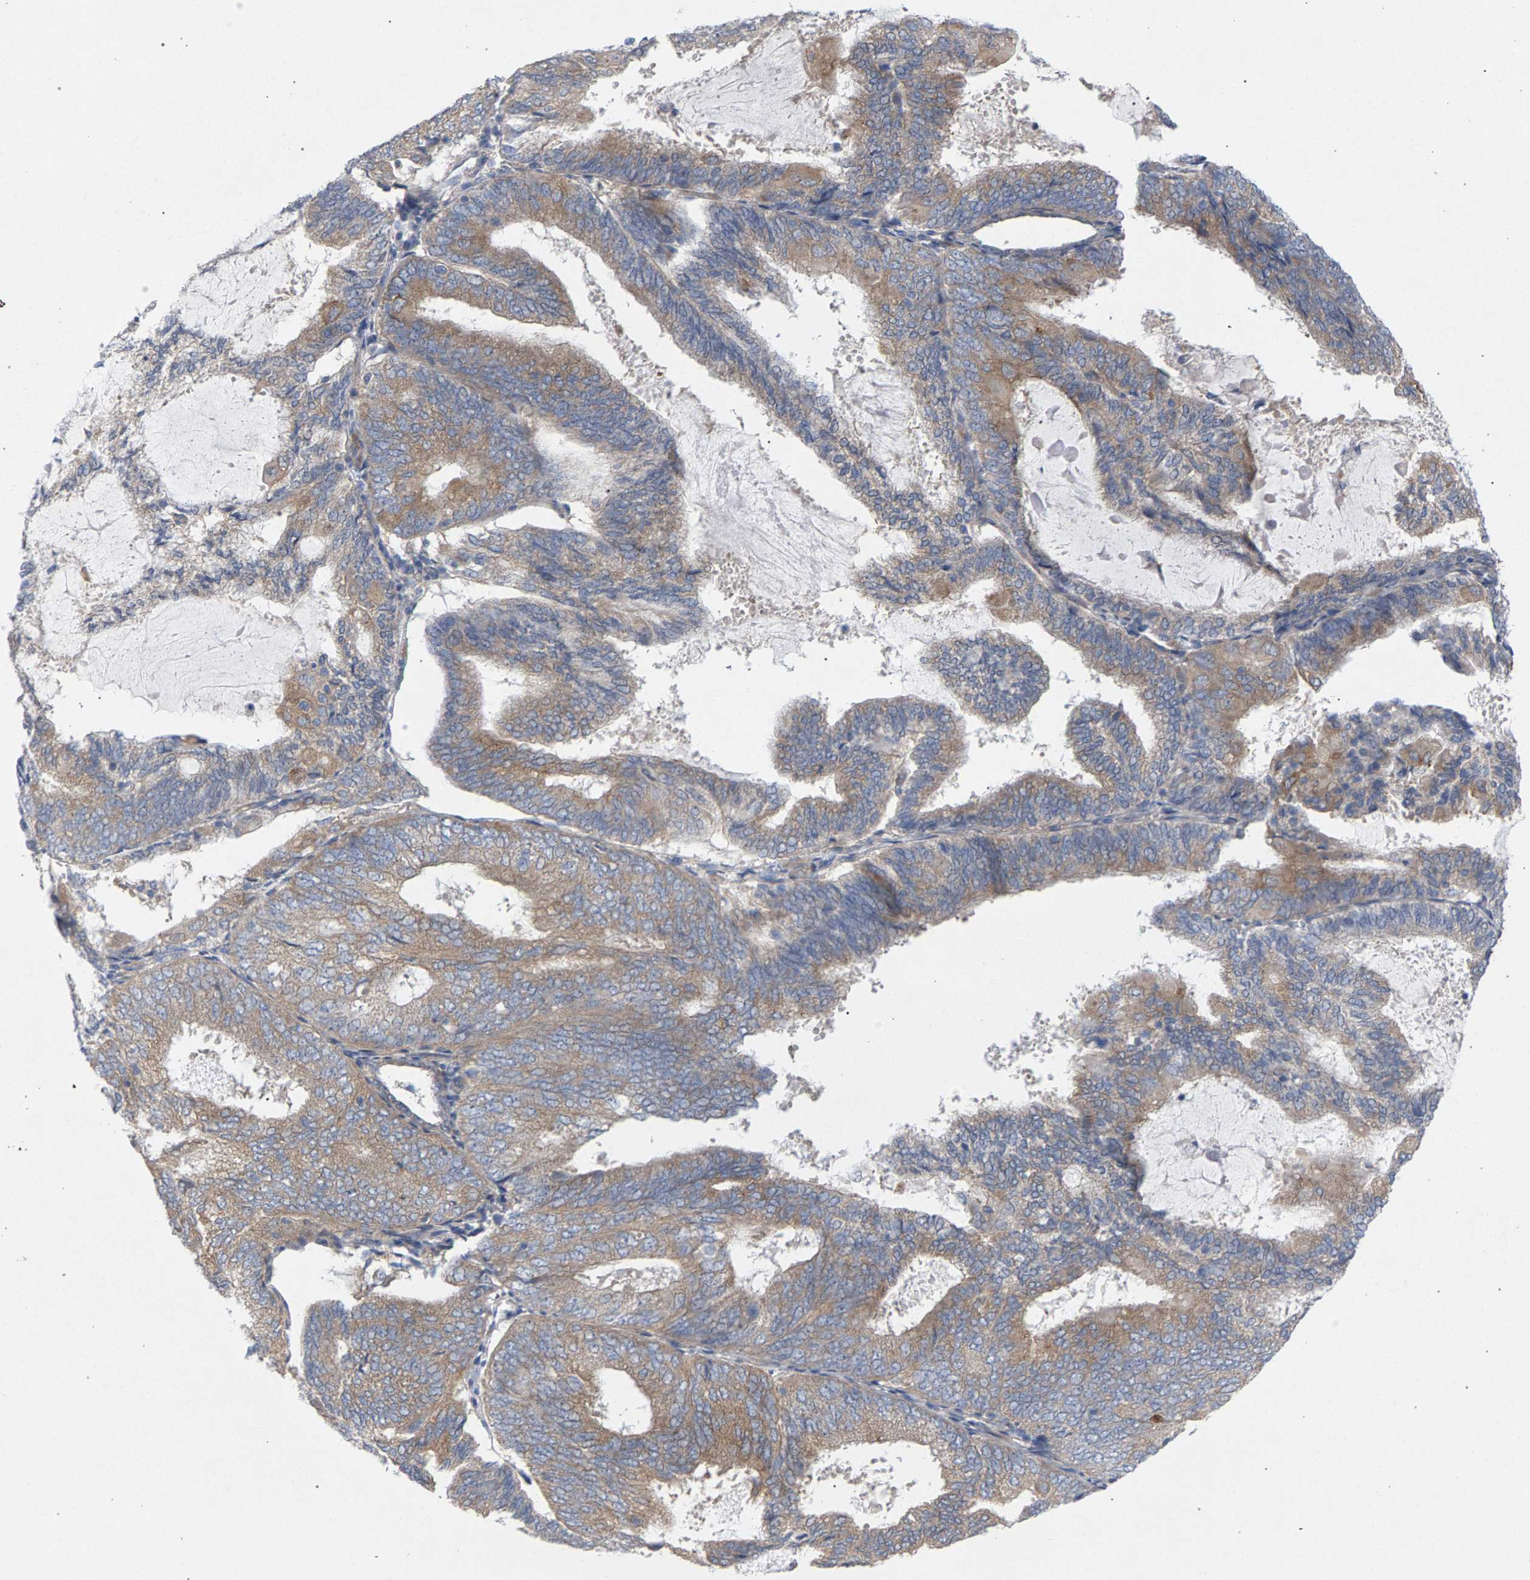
{"staining": {"intensity": "weak", "quantity": ">75%", "location": "cytoplasmic/membranous"}, "tissue": "endometrial cancer", "cell_type": "Tumor cells", "image_type": "cancer", "snomed": [{"axis": "morphology", "description": "Adenocarcinoma, NOS"}, {"axis": "topography", "description": "Endometrium"}], "caption": "DAB immunohistochemical staining of endometrial cancer (adenocarcinoma) reveals weak cytoplasmic/membranous protein staining in about >75% of tumor cells.", "gene": "MAMDC2", "patient": {"sex": "female", "age": 81}}